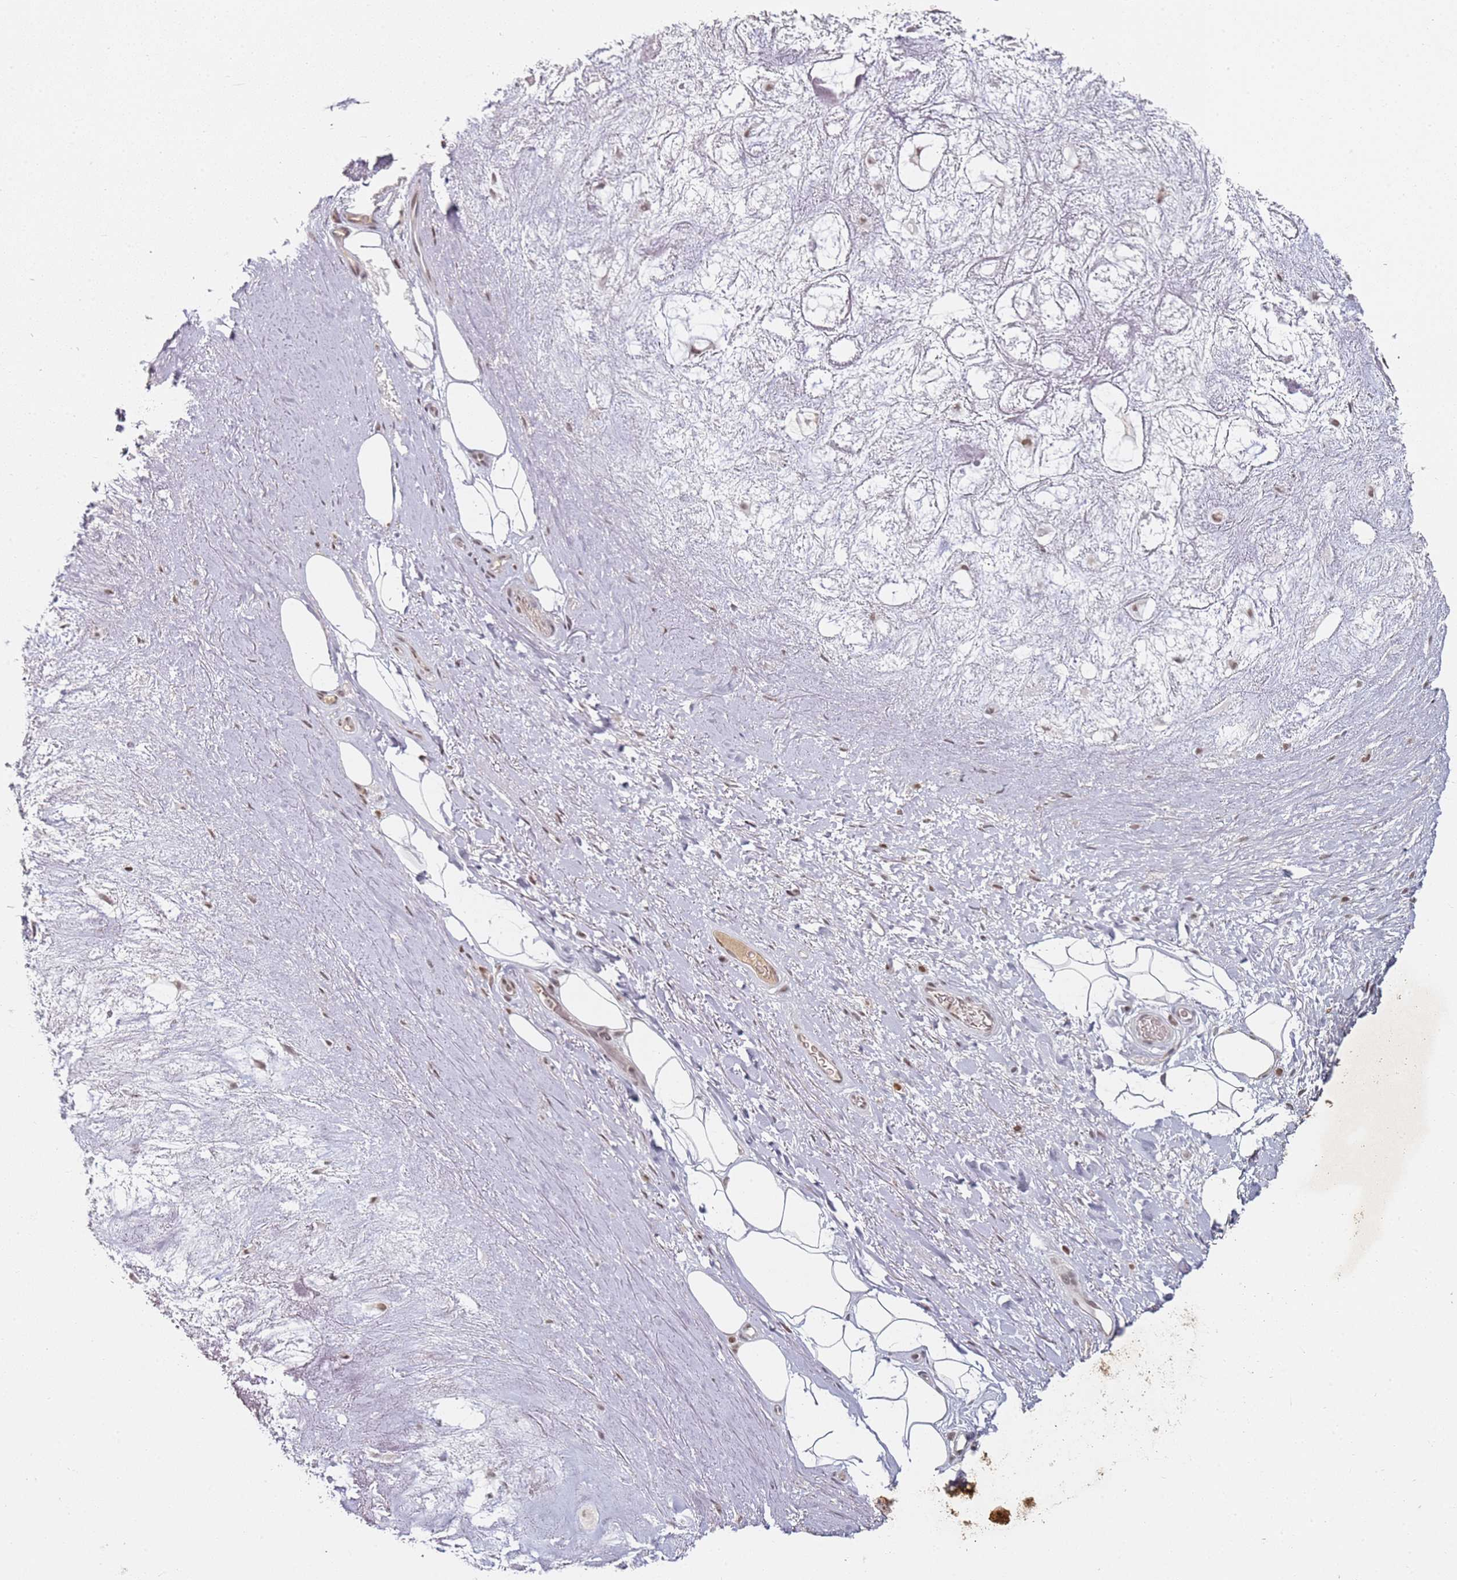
{"staining": {"intensity": "negative", "quantity": "none", "location": "none"}, "tissue": "adipose tissue", "cell_type": "Adipocytes", "image_type": "normal", "snomed": [{"axis": "morphology", "description": "Normal tissue, NOS"}, {"axis": "topography", "description": "Cartilage tissue"}], "caption": "High power microscopy micrograph of an immunohistochemistry (IHC) micrograph of benign adipose tissue, revealing no significant expression in adipocytes. The staining was performed using DAB to visualize the protein expression in brown, while the nuclei were stained in blue with hematoxylin (Magnification: 20x).", "gene": "ATF6B", "patient": {"sex": "male", "age": 81}}